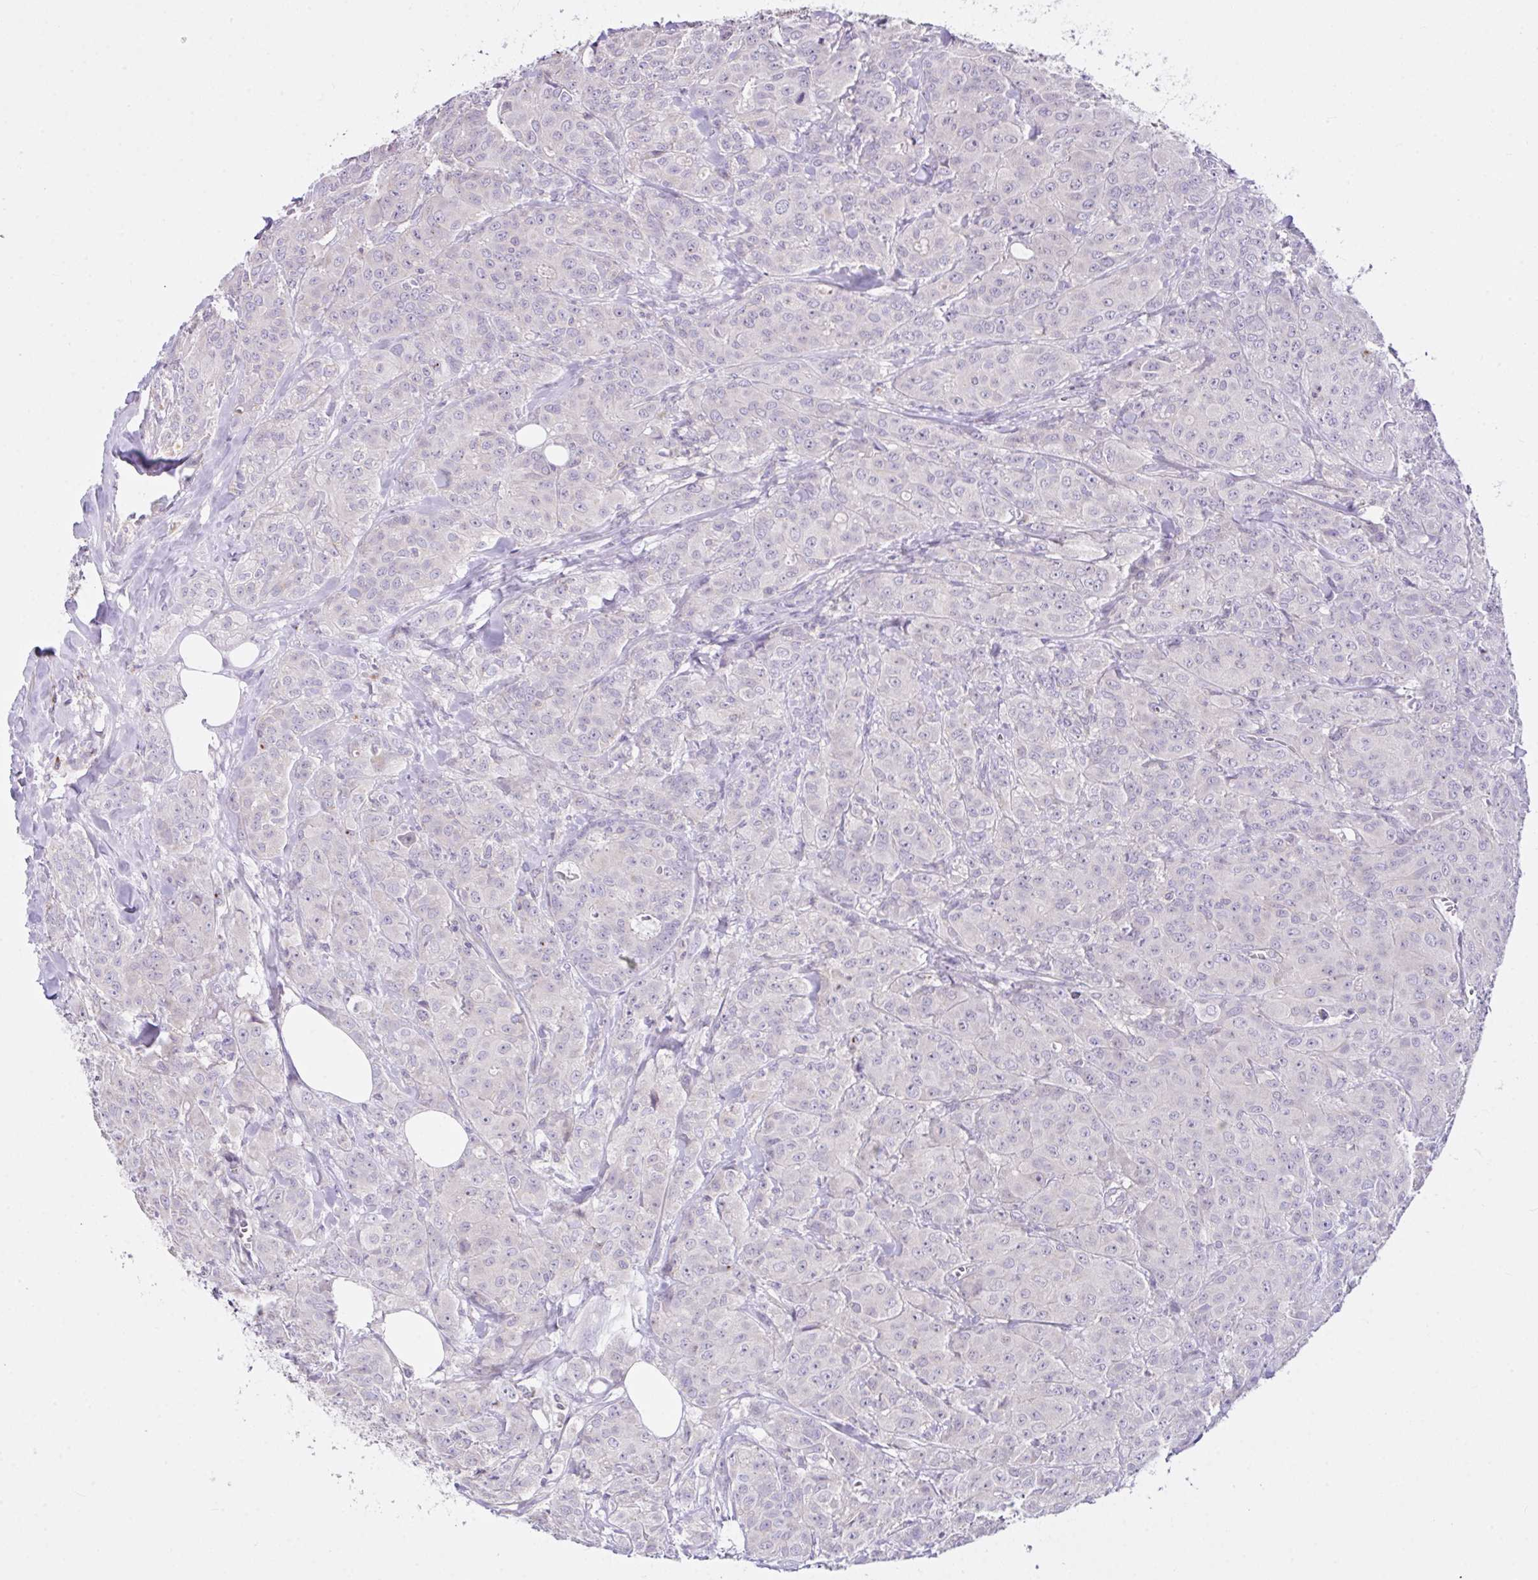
{"staining": {"intensity": "negative", "quantity": "none", "location": "none"}, "tissue": "breast cancer", "cell_type": "Tumor cells", "image_type": "cancer", "snomed": [{"axis": "morphology", "description": "Normal tissue, NOS"}, {"axis": "morphology", "description": "Duct carcinoma"}, {"axis": "topography", "description": "Breast"}], "caption": "The micrograph reveals no significant staining in tumor cells of breast intraductal carcinoma.", "gene": "D2HGDH", "patient": {"sex": "female", "age": 43}}